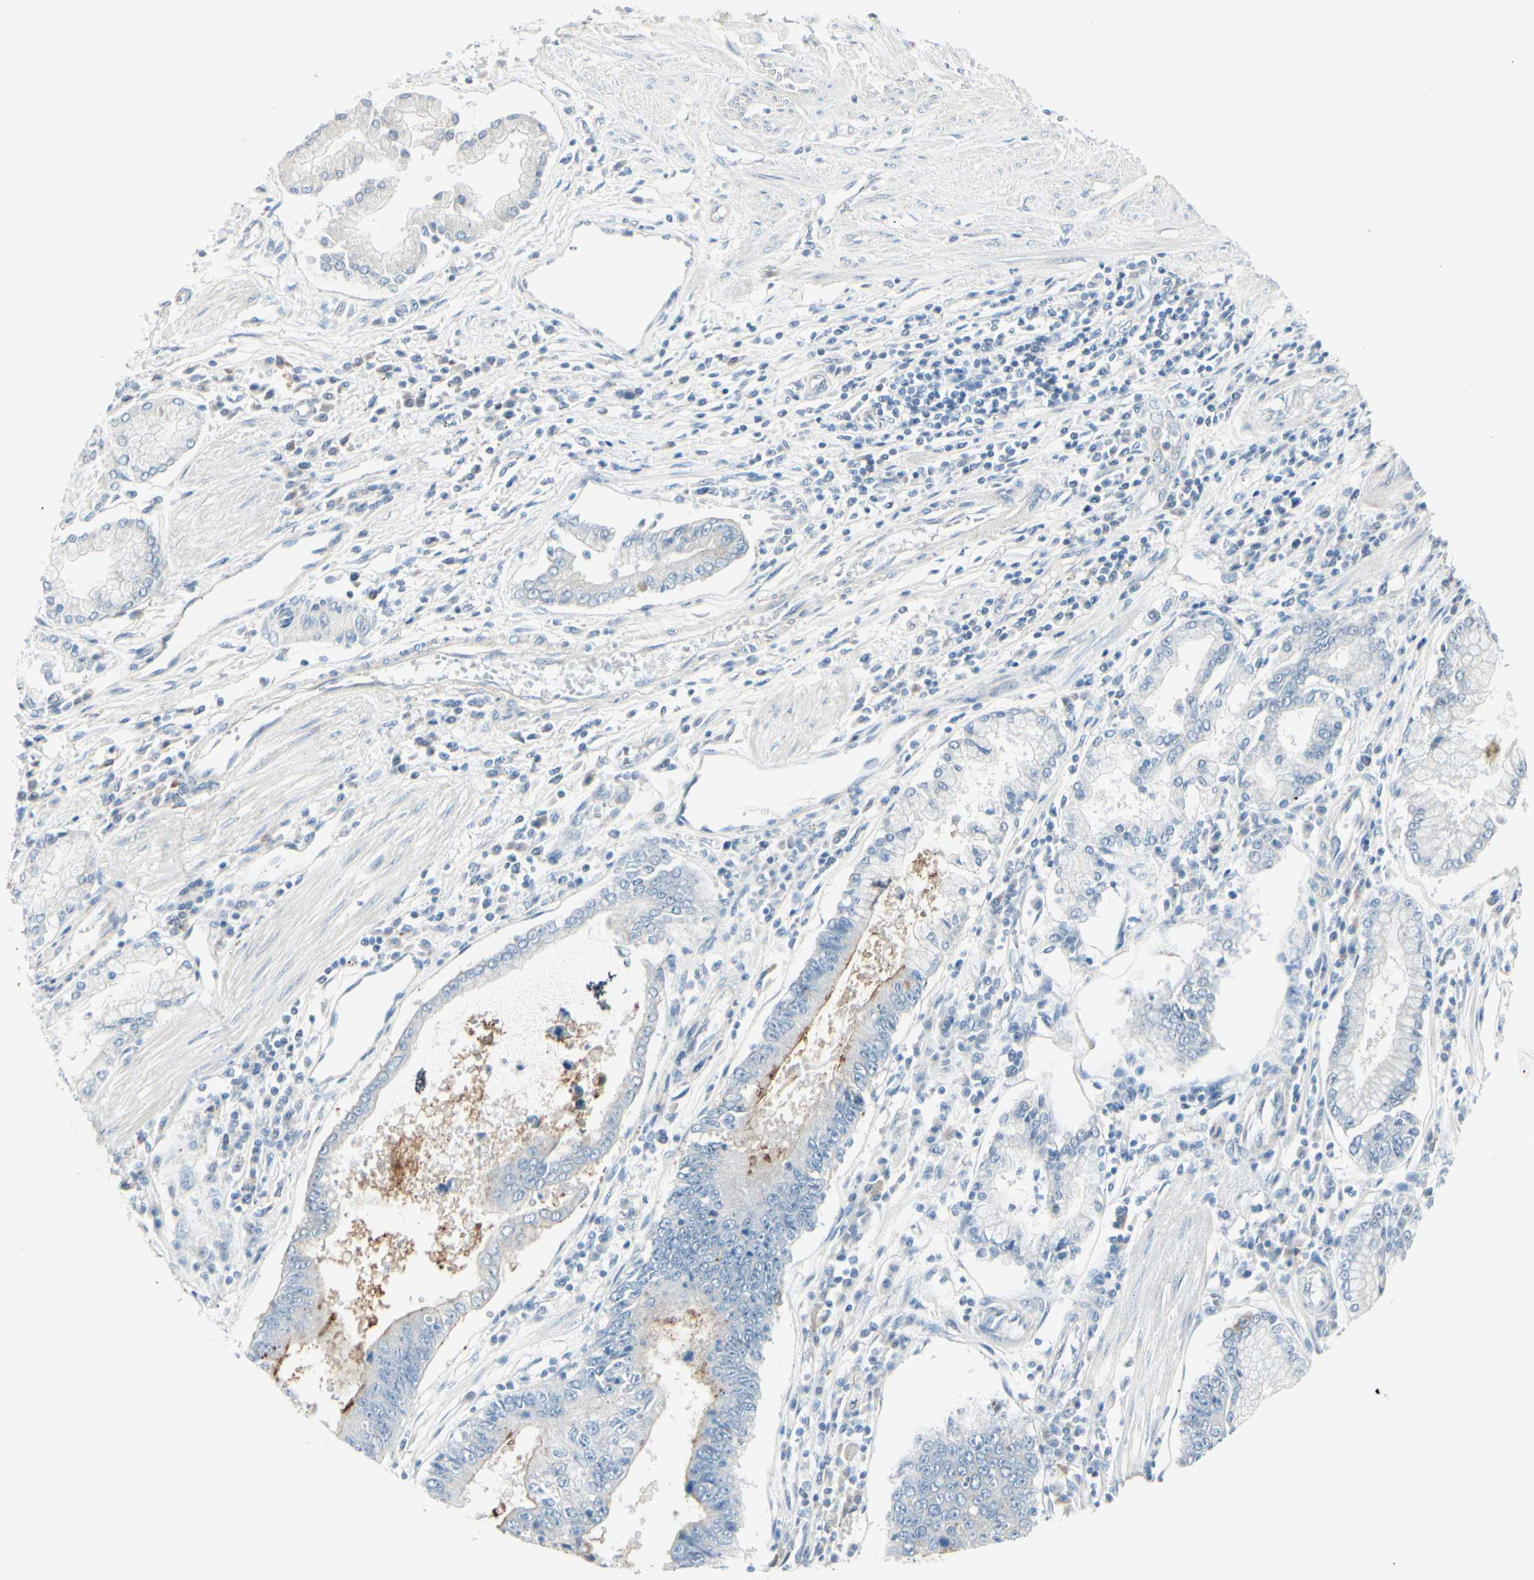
{"staining": {"intensity": "moderate", "quantity": "25%-75%", "location": "cytoplasmic/membranous"}, "tissue": "stomach cancer", "cell_type": "Tumor cells", "image_type": "cancer", "snomed": [{"axis": "morphology", "description": "Adenocarcinoma, NOS"}, {"axis": "topography", "description": "Stomach"}], "caption": "Moderate cytoplasmic/membranous protein staining is identified in approximately 25%-75% of tumor cells in stomach adenocarcinoma.", "gene": "CDHR5", "patient": {"sex": "male", "age": 59}}